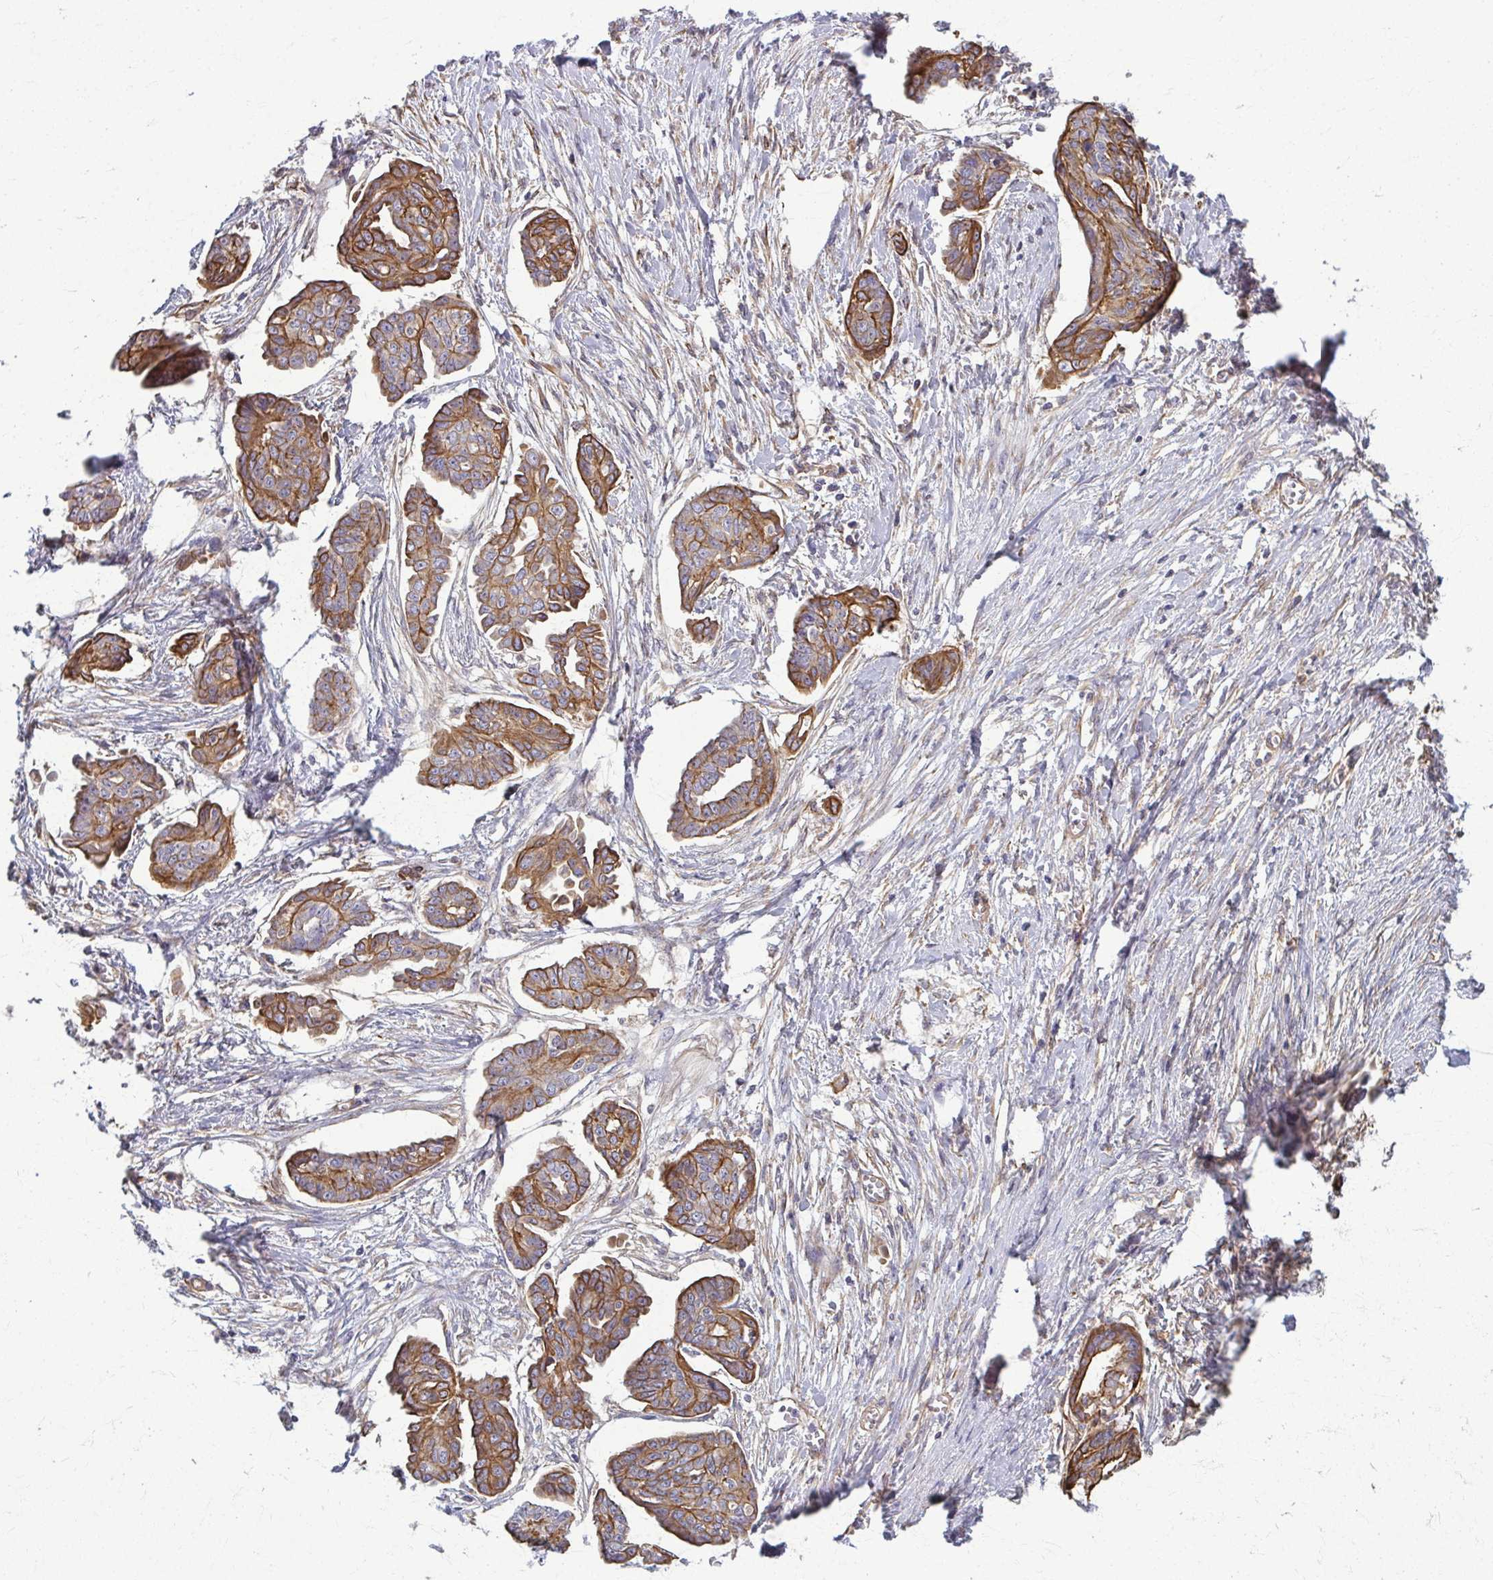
{"staining": {"intensity": "moderate", "quantity": ">75%", "location": "cytoplasmic/membranous"}, "tissue": "ovarian cancer", "cell_type": "Tumor cells", "image_type": "cancer", "snomed": [{"axis": "morphology", "description": "Cystadenocarcinoma, serous, NOS"}, {"axis": "topography", "description": "Ovary"}], "caption": "Immunohistochemistry of ovarian cancer (serous cystadenocarcinoma) displays medium levels of moderate cytoplasmic/membranous expression in approximately >75% of tumor cells.", "gene": "EID2B", "patient": {"sex": "female", "age": 71}}